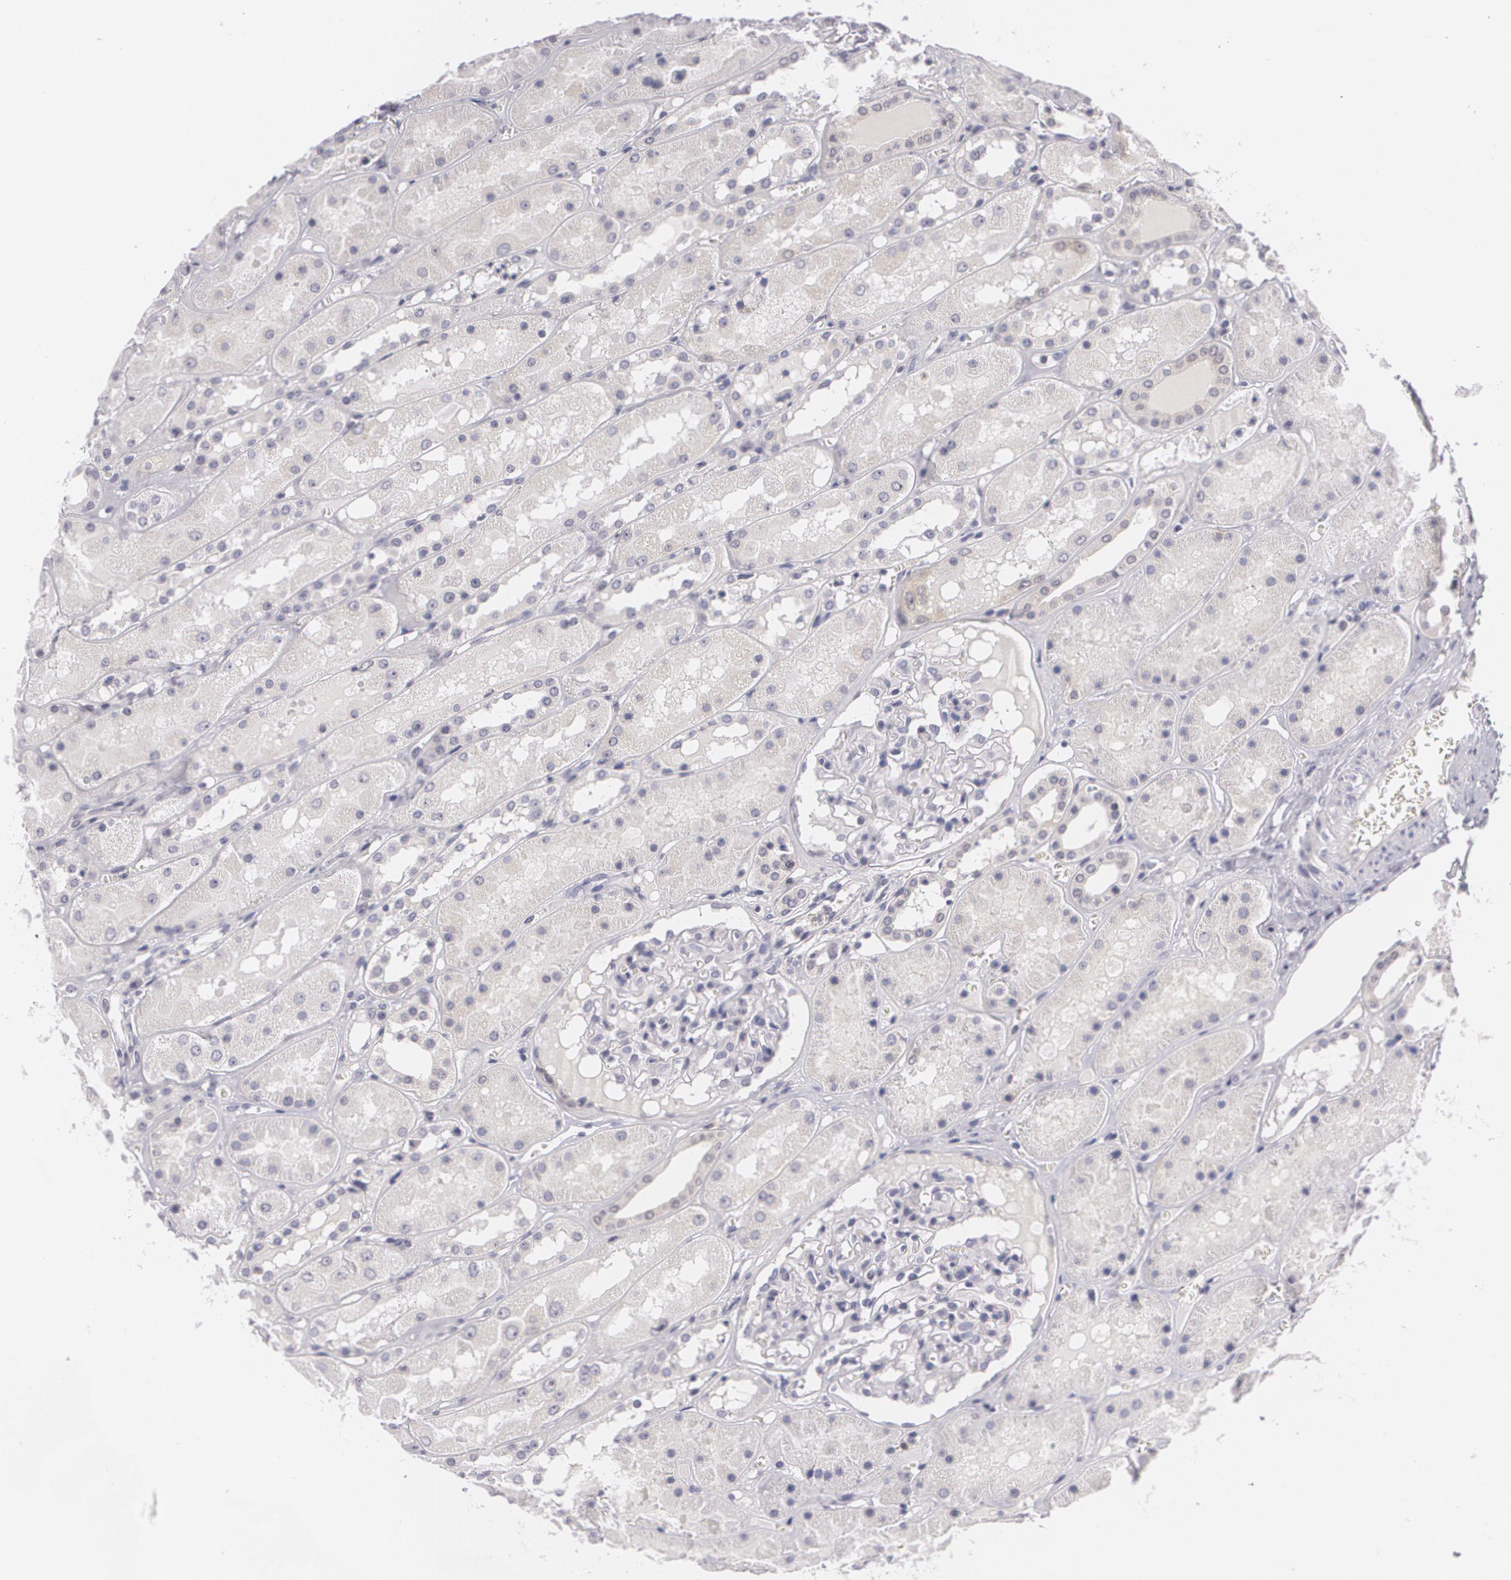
{"staining": {"intensity": "negative", "quantity": "none", "location": "none"}, "tissue": "kidney", "cell_type": "Cells in glomeruli", "image_type": "normal", "snomed": [{"axis": "morphology", "description": "Normal tissue, NOS"}, {"axis": "topography", "description": "Kidney"}], "caption": "A histopathology image of kidney stained for a protein demonstrates no brown staining in cells in glomeruli.", "gene": "BCL10", "patient": {"sex": "male", "age": 36}}